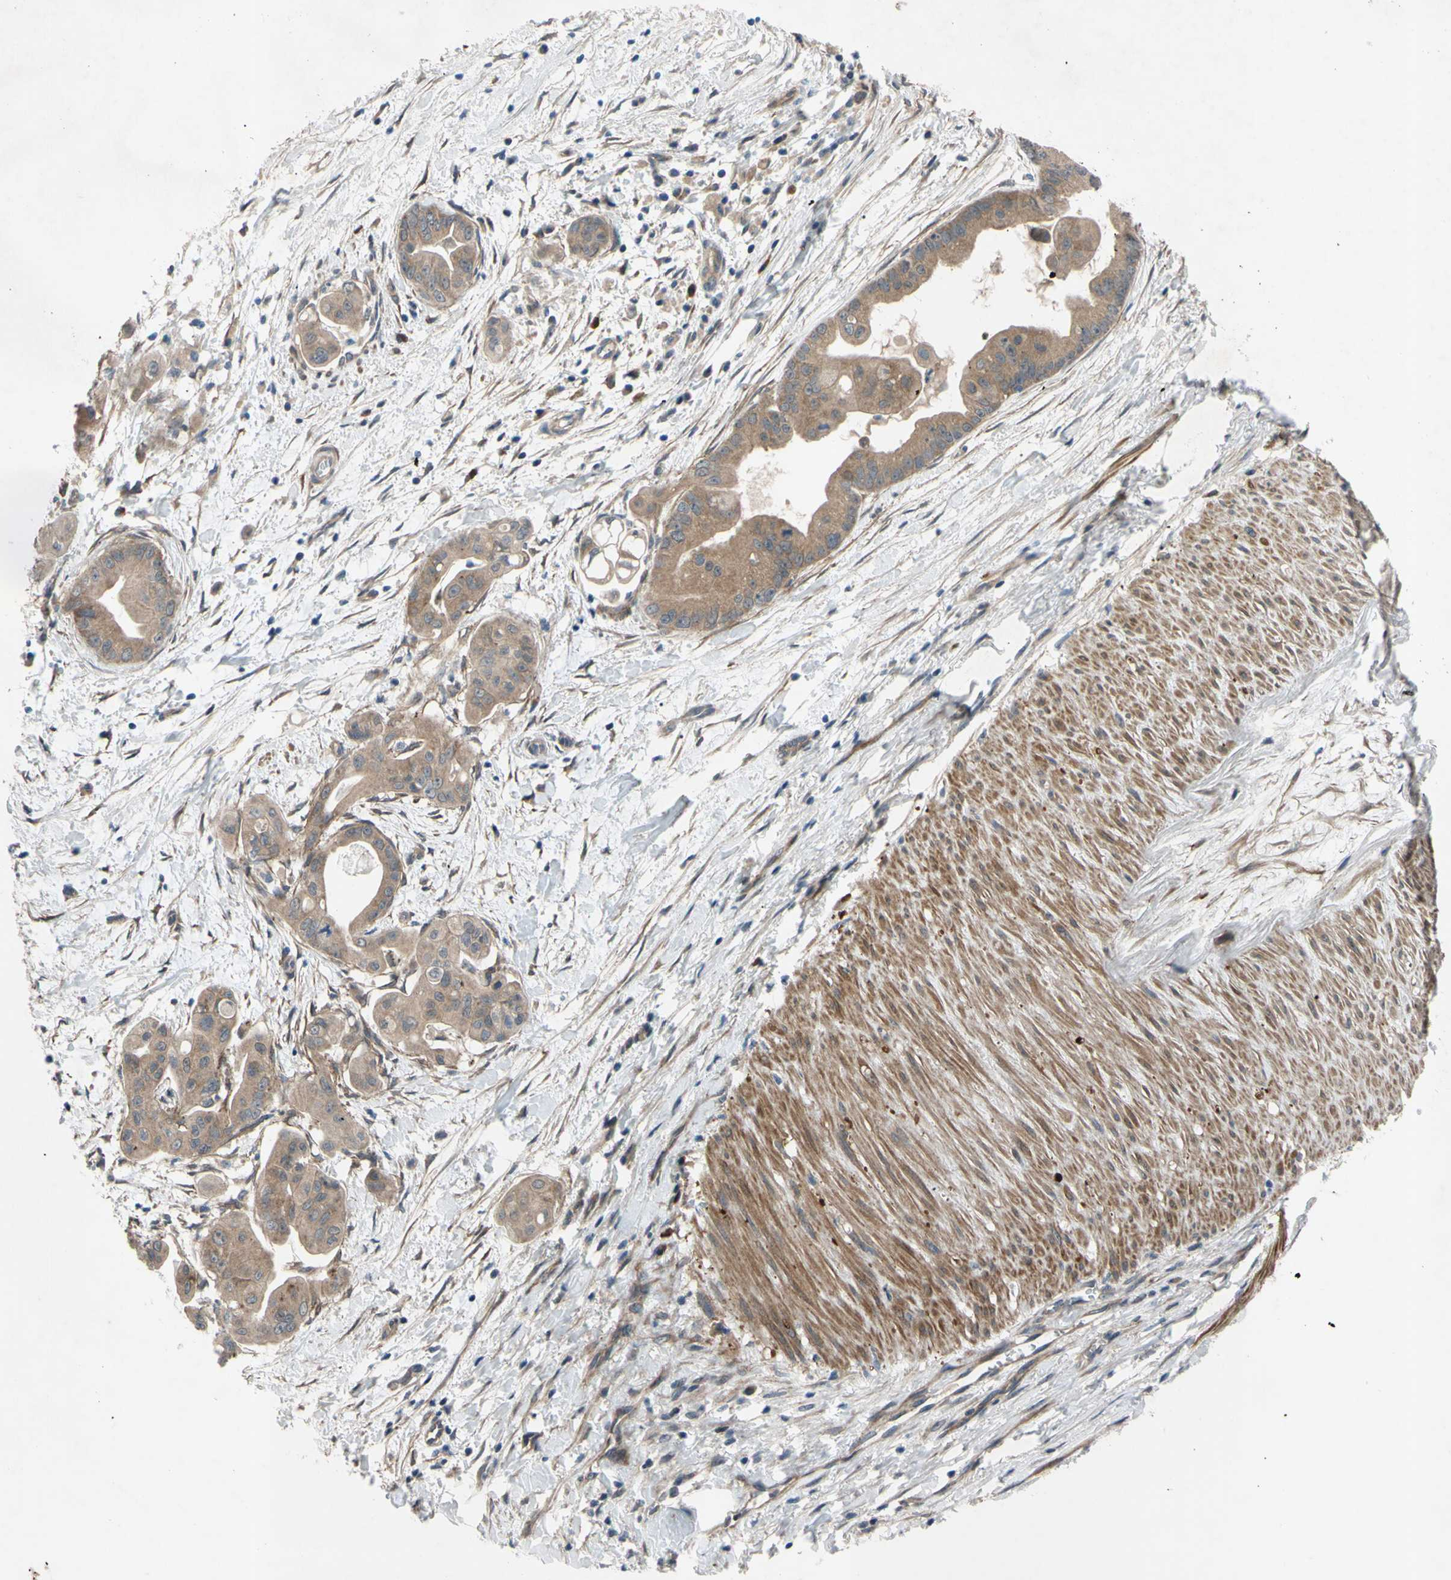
{"staining": {"intensity": "weak", "quantity": ">75%", "location": "cytoplasmic/membranous"}, "tissue": "pancreatic cancer", "cell_type": "Tumor cells", "image_type": "cancer", "snomed": [{"axis": "morphology", "description": "Adenocarcinoma, NOS"}, {"axis": "topography", "description": "Pancreas"}], "caption": "Human pancreatic adenocarcinoma stained for a protein (brown) demonstrates weak cytoplasmic/membranous positive staining in about >75% of tumor cells.", "gene": "SVIL", "patient": {"sex": "female", "age": 75}}